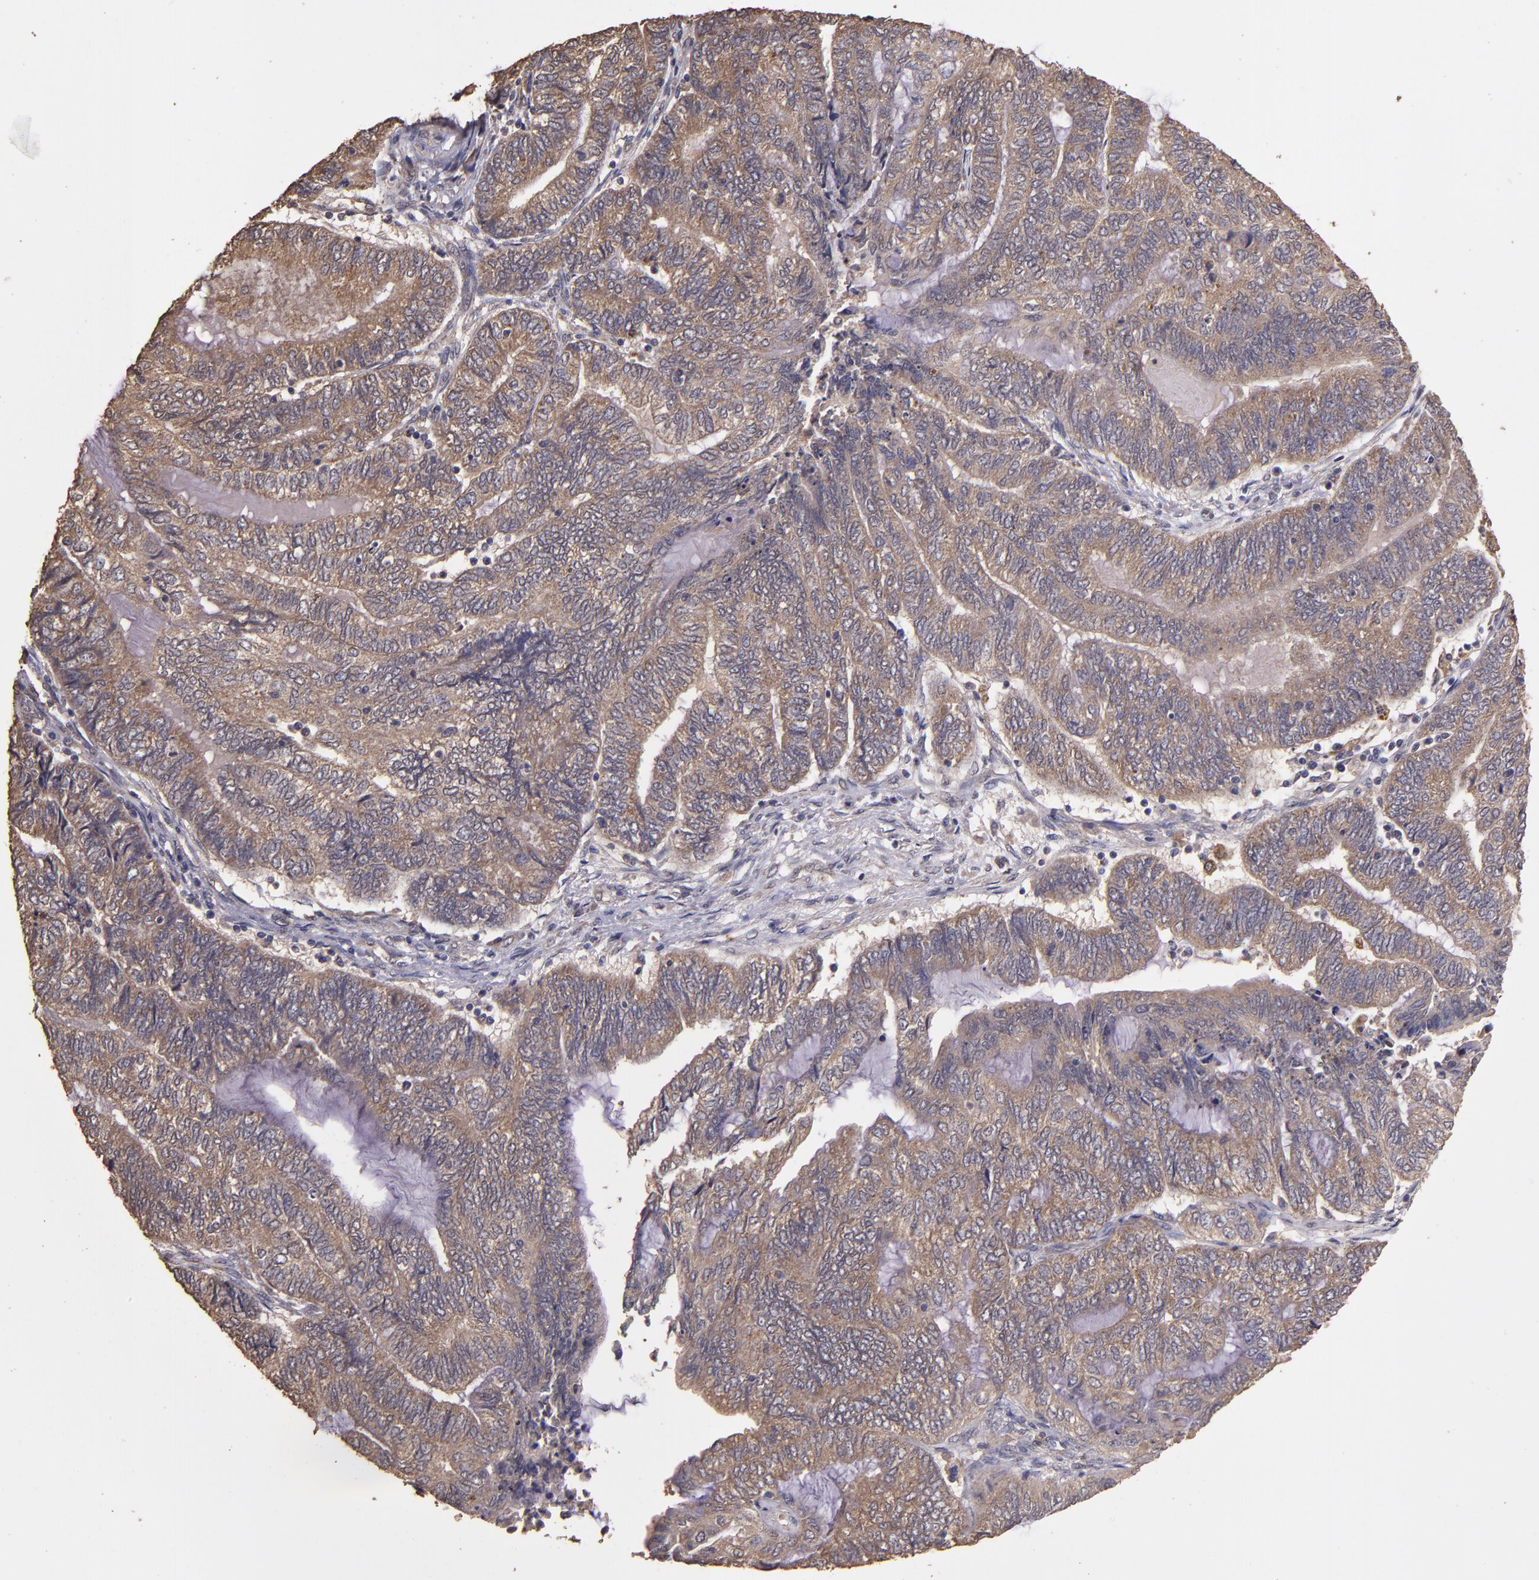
{"staining": {"intensity": "moderate", "quantity": ">75%", "location": "cytoplasmic/membranous"}, "tissue": "endometrial cancer", "cell_type": "Tumor cells", "image_type": "cancer", "snomed": [{"axis": "morphology", "description": "Adenocarcinoma, NOS"}, {"axis": "topography", "description": "Uterus"}, {"axis": "topography", "description": "Endometrium"}], "caption": "Immunohistochemical staining of human endometrial cancer (adenocarcinoma) demonstrates medium levels of moderate cytoplasmic/membranous protein expression in about >75% of tumor cells. Using DAB (brown) and hematoxylin (blue) stains, captured at high magnification using brightfield microscopy.", "gene": "HECTD1", "patient": {"sex": "female", "age": 70}}